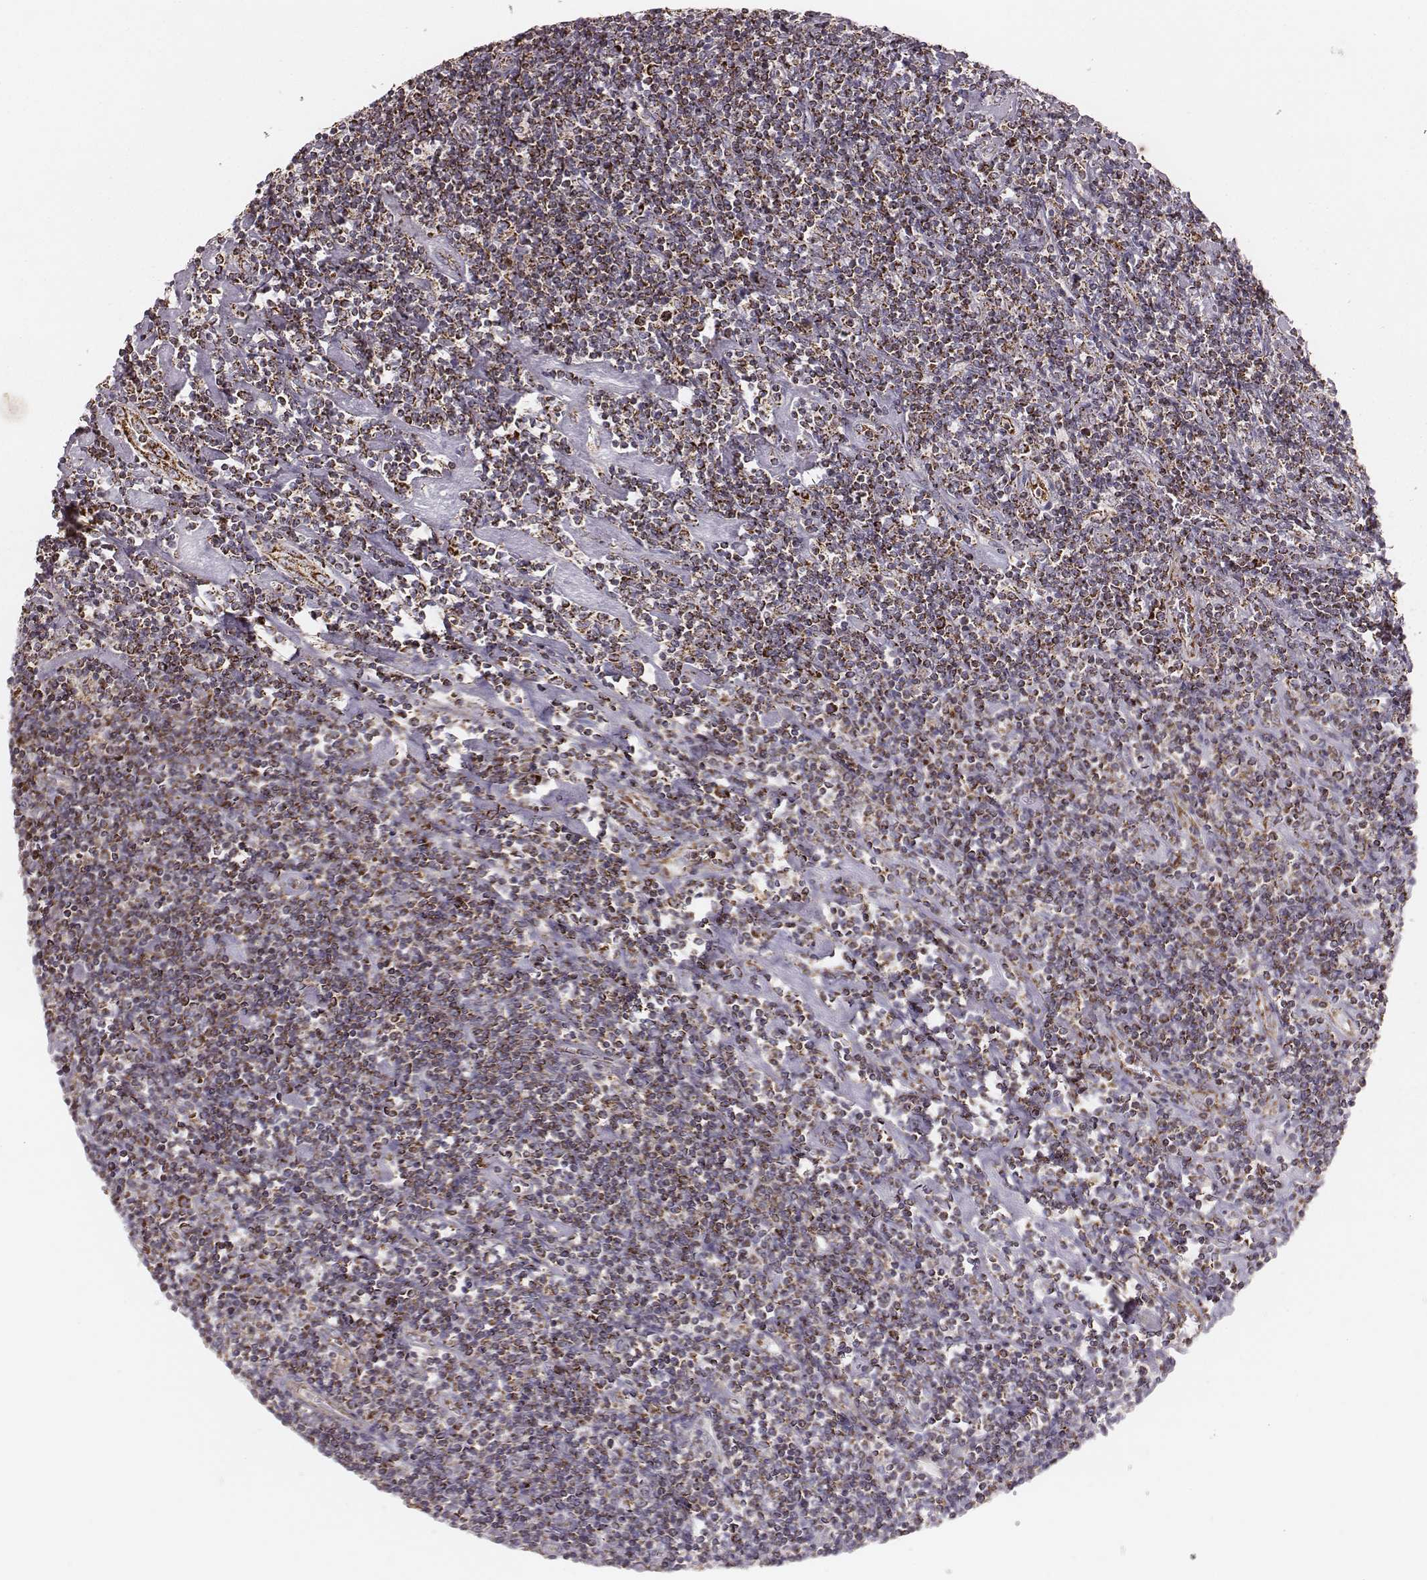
{"staining": {"intensity": "strong", "quantity": ">75%", "location": "cytoplasmic/membranous"}, "tissue": "lymphoma", "cell_type": "Tumor cells", "image_type": "cancer", "snomed": [{"axis": "morphology", "description": "Hodgkin's disease, NOS"}, {"axis": "topography", "description": "Lymph node"}], "caption": "Hodgkin's disease stained with a brown dye exhibits strong cytoplasmic/membranous positive positivity in about >75% of tumor cells.", "gene": "TUFM", "patient": {"sex": "male", "age": 40}}